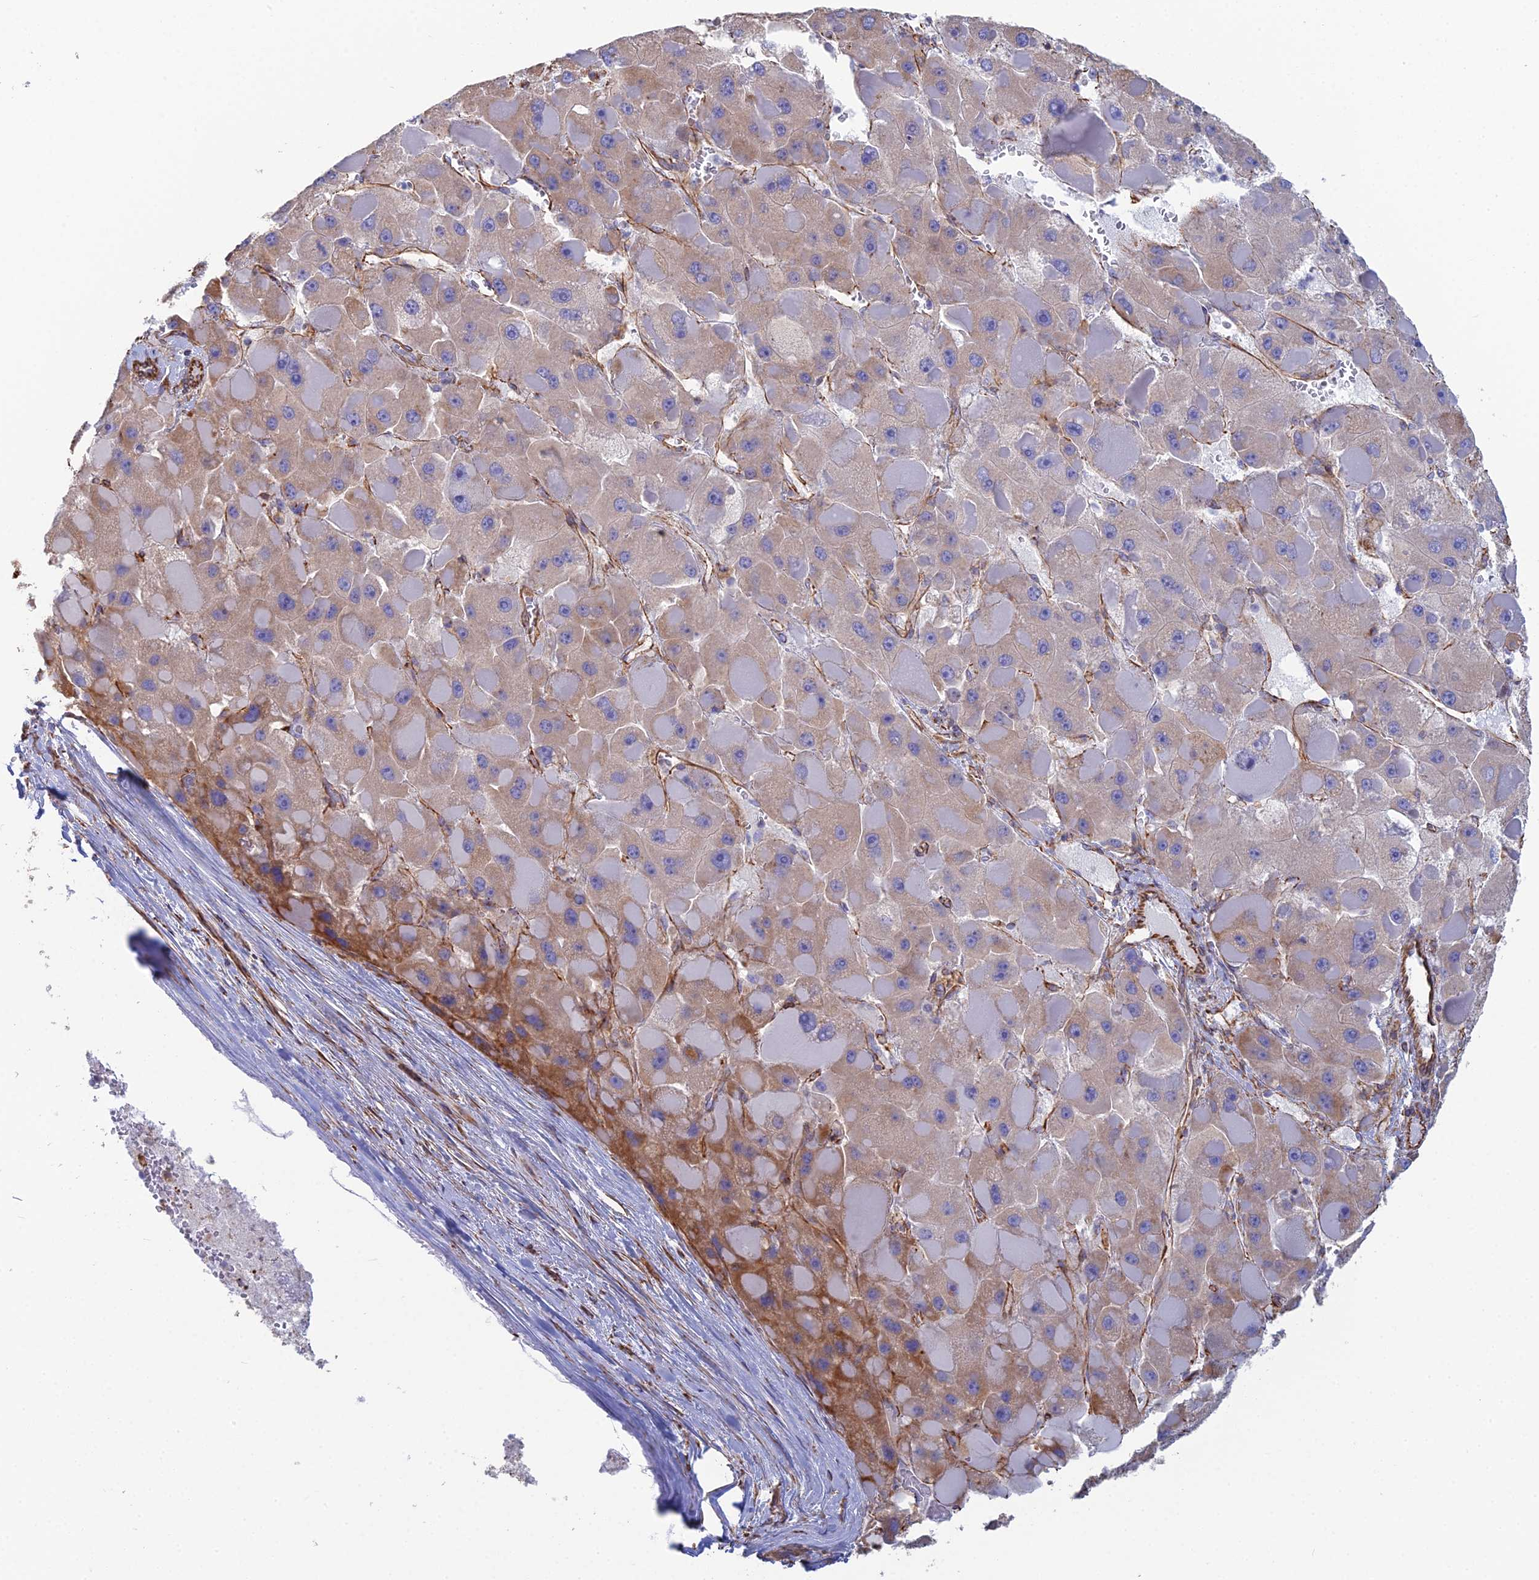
{"staining": {"intensity": "moderate", "quantity": "<25%", "location": "cytoplasmic/membranous"}, "tissue": "liver cancer", "cell_type": "Tumor cells", "image_type": "cancer", "snomed": [{"axis": "morphology", "description": "Carcinoma, Hepatocellular, NOS"}, {"axis": "topography", "description": "Liver"}], "caption": "Liver hepatocellular carcinoma stained for a protein exhibits moderate cytoplasmic/membranous positivity in tumor cells.", "gene": "CLVS2", "patient": {"sex": "female", "age": 73}}